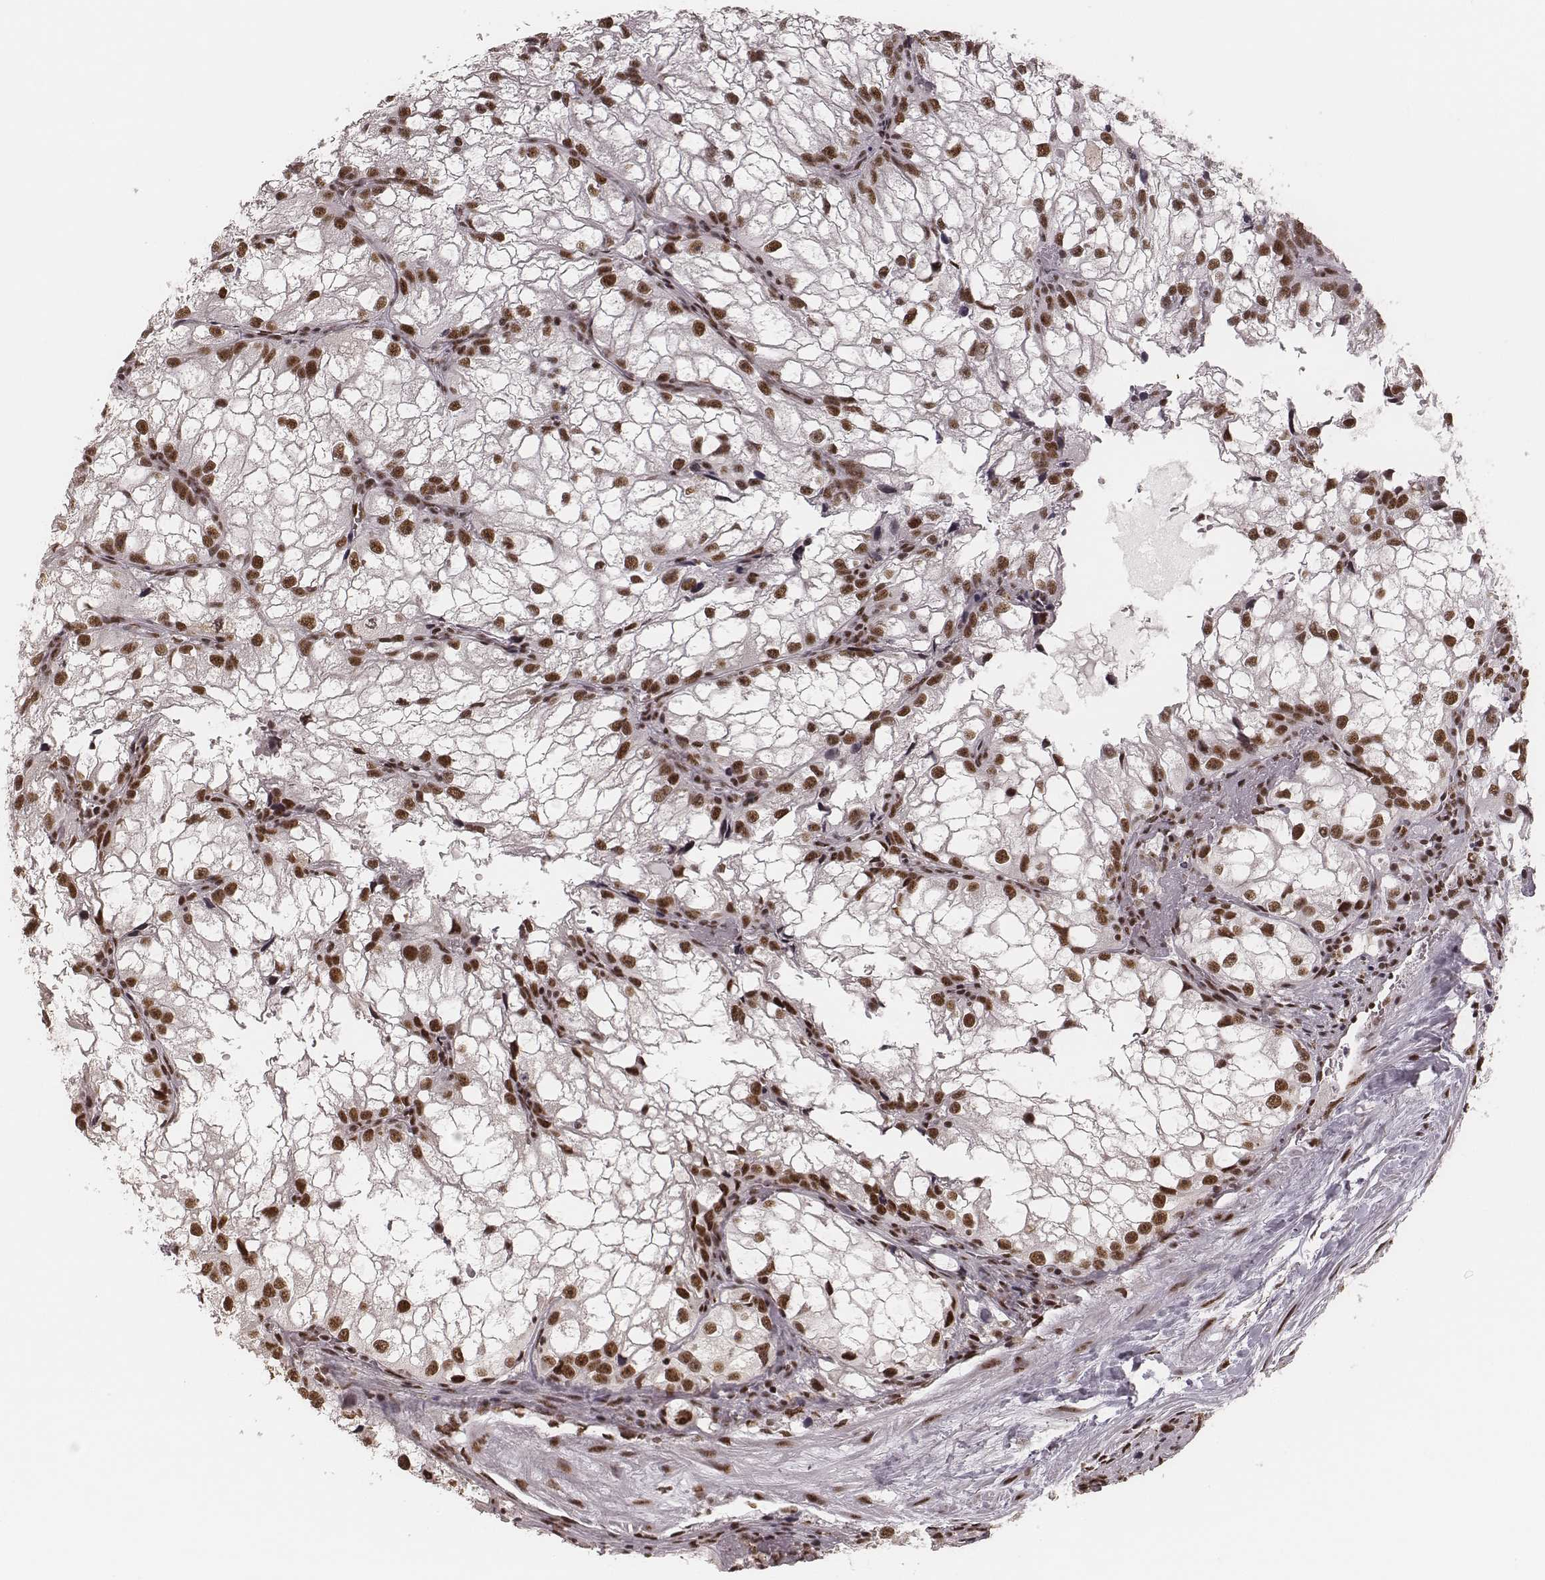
{"staining": {"intensity": "strong", "quantity": ">75%", "location": "nuclear"}, "tissue": "renal cancer", "cell_type": "Tumor cells", "image_type": "cancer", "snomed": [{"axis": "morphology", "description": "Adenocarcinoma, NOS"}, {"axis": "topography", "description": "Kidney"}], "caption": "Human renal cancer stained for a protein (brown) exhibits strong nuclear positive positivity in approximately >75% of tumor cells.", "gene": "LUC7L", "patient": {"sex": "male", "age": 59}}